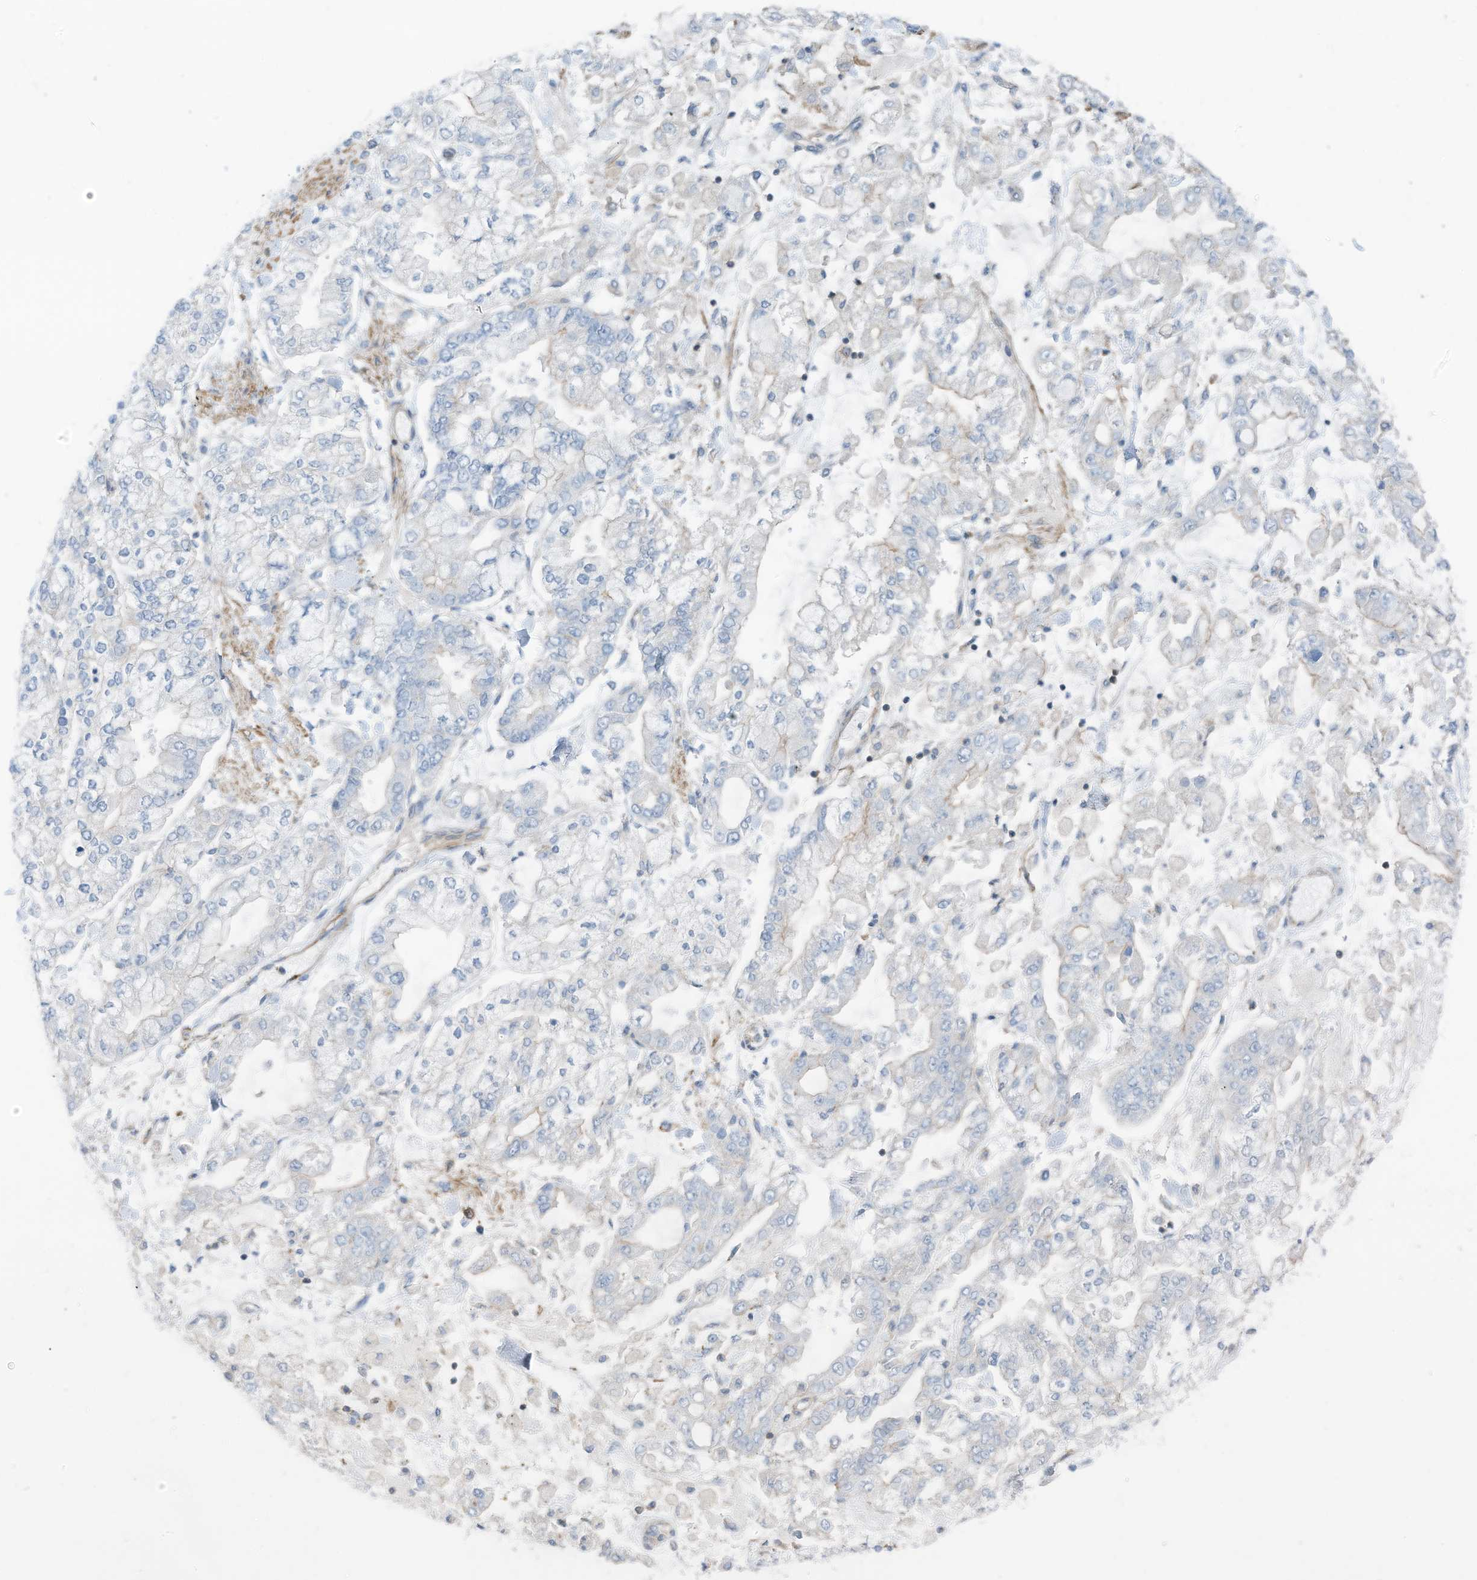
{"staining": {"intensity": "negative", "quantity": "none", "location": "none"}, "tissue": "stomach cancer", "cell_type": "Tumor cells", "image_type": "cancer", "snomed": [{"axis": "morphology", "description": "Normal tissue, NOS"}, {"axis": "morphology", "description": "Adenocarcinoma, NOS"}, {"axis": "topography", "description": "Stomach, upper"}, {"axis": "topography", "description": "Stomach"}], "caption": "Protein analysis of adenocarcinoma (stomach) demonstrates no significant staining in tumor cells.", "gene": "ZNF846", "patient": {"sex": "male", "age": 76}}